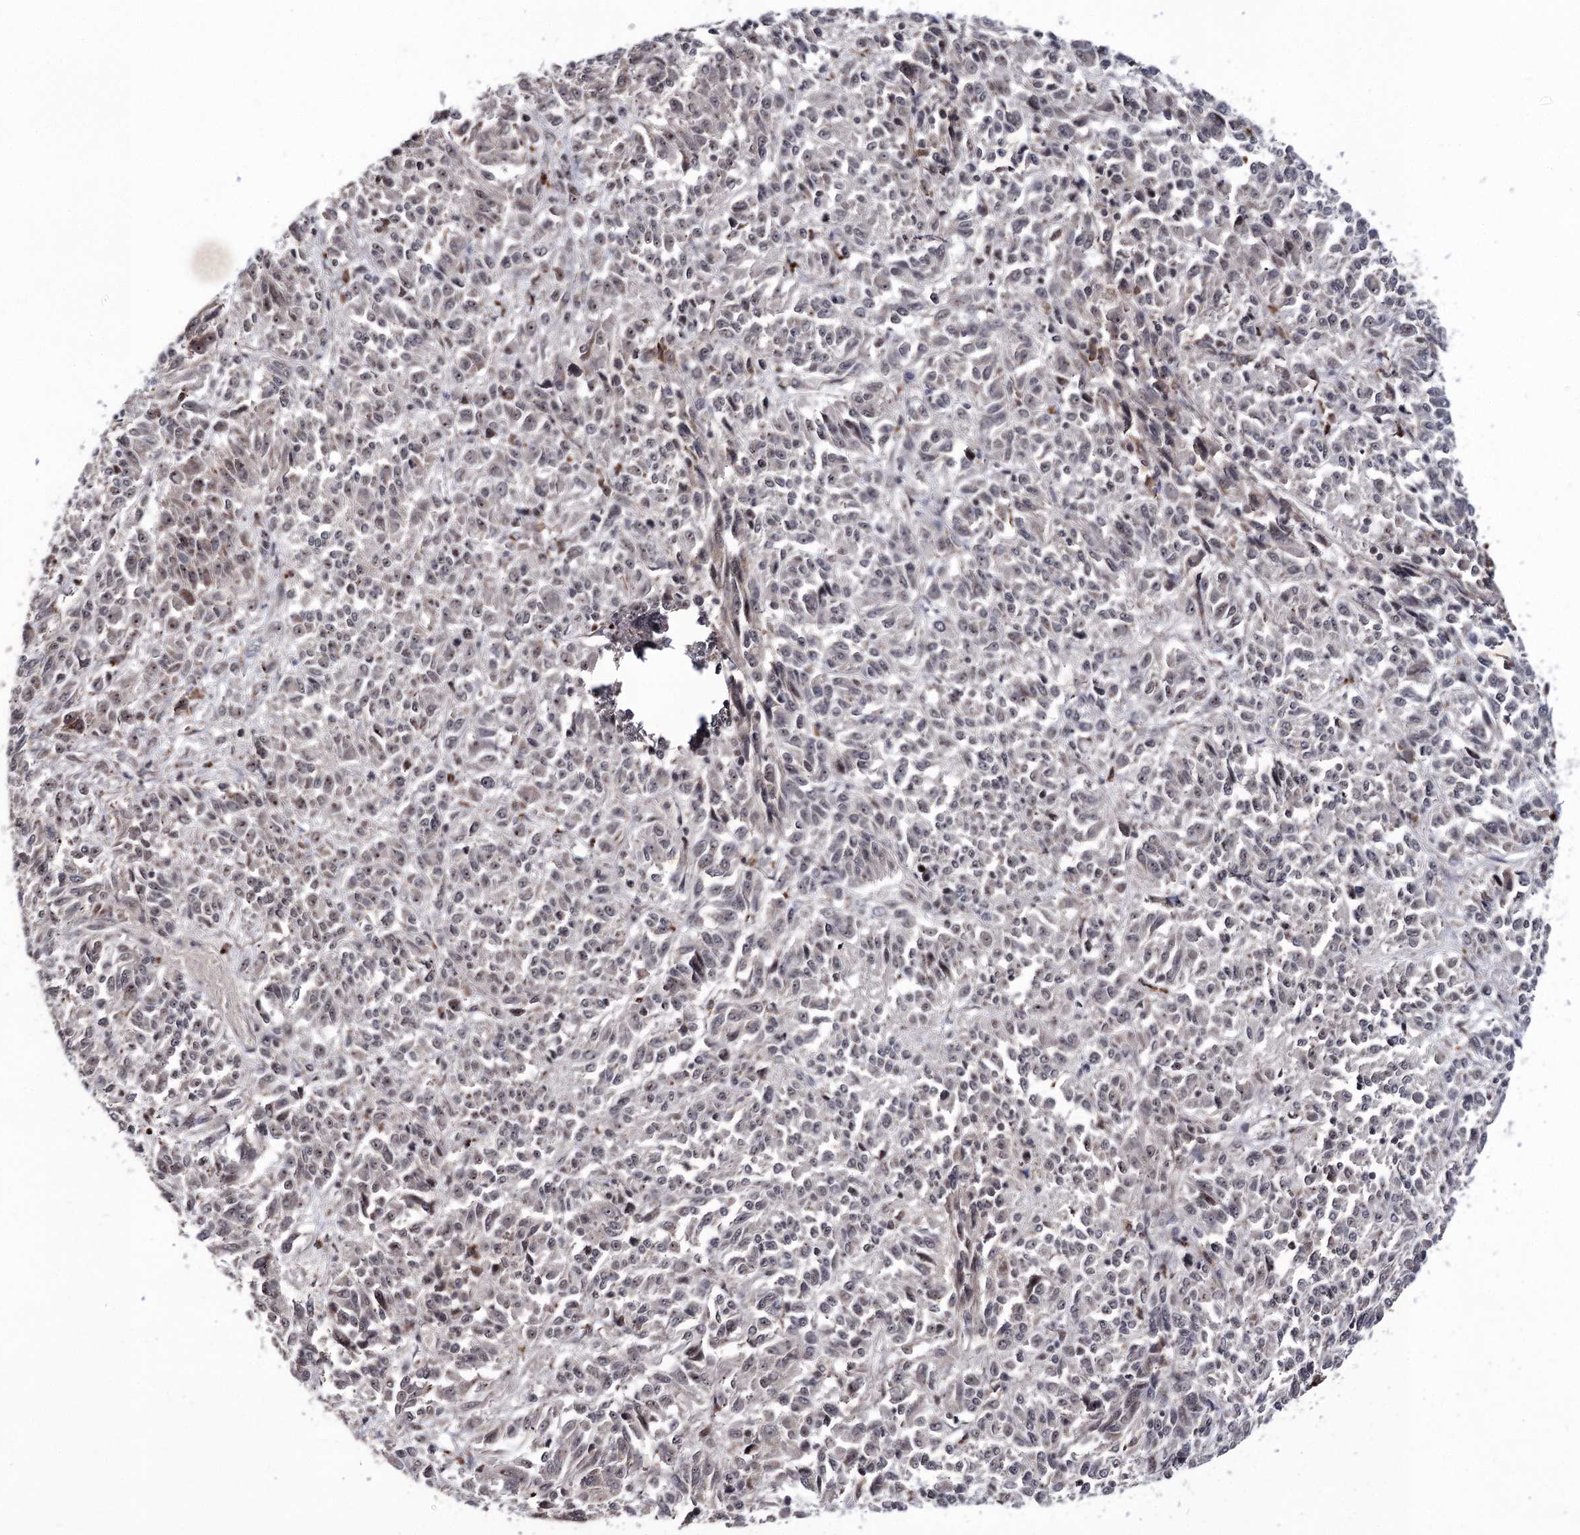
{"staining": {"intensity": "weak", "quantity": "25%-75%", "location": "nuclear"}, "tissue": "melanoma", "cell_type": "Tumor cells", "image_type": "cancer", "snomed": [{"axis": "morphology", "description": "Malignant melanoma, Metastatic site"}, {"axis": "topography", "description": "Lung"}], "caption": "A low amount of weak nuclear staining is identified in about 25%-75% of tumor cells in melanoma tissue.", "gene": "VGLL4", "patient": {"sex": "male", "age": 64}}